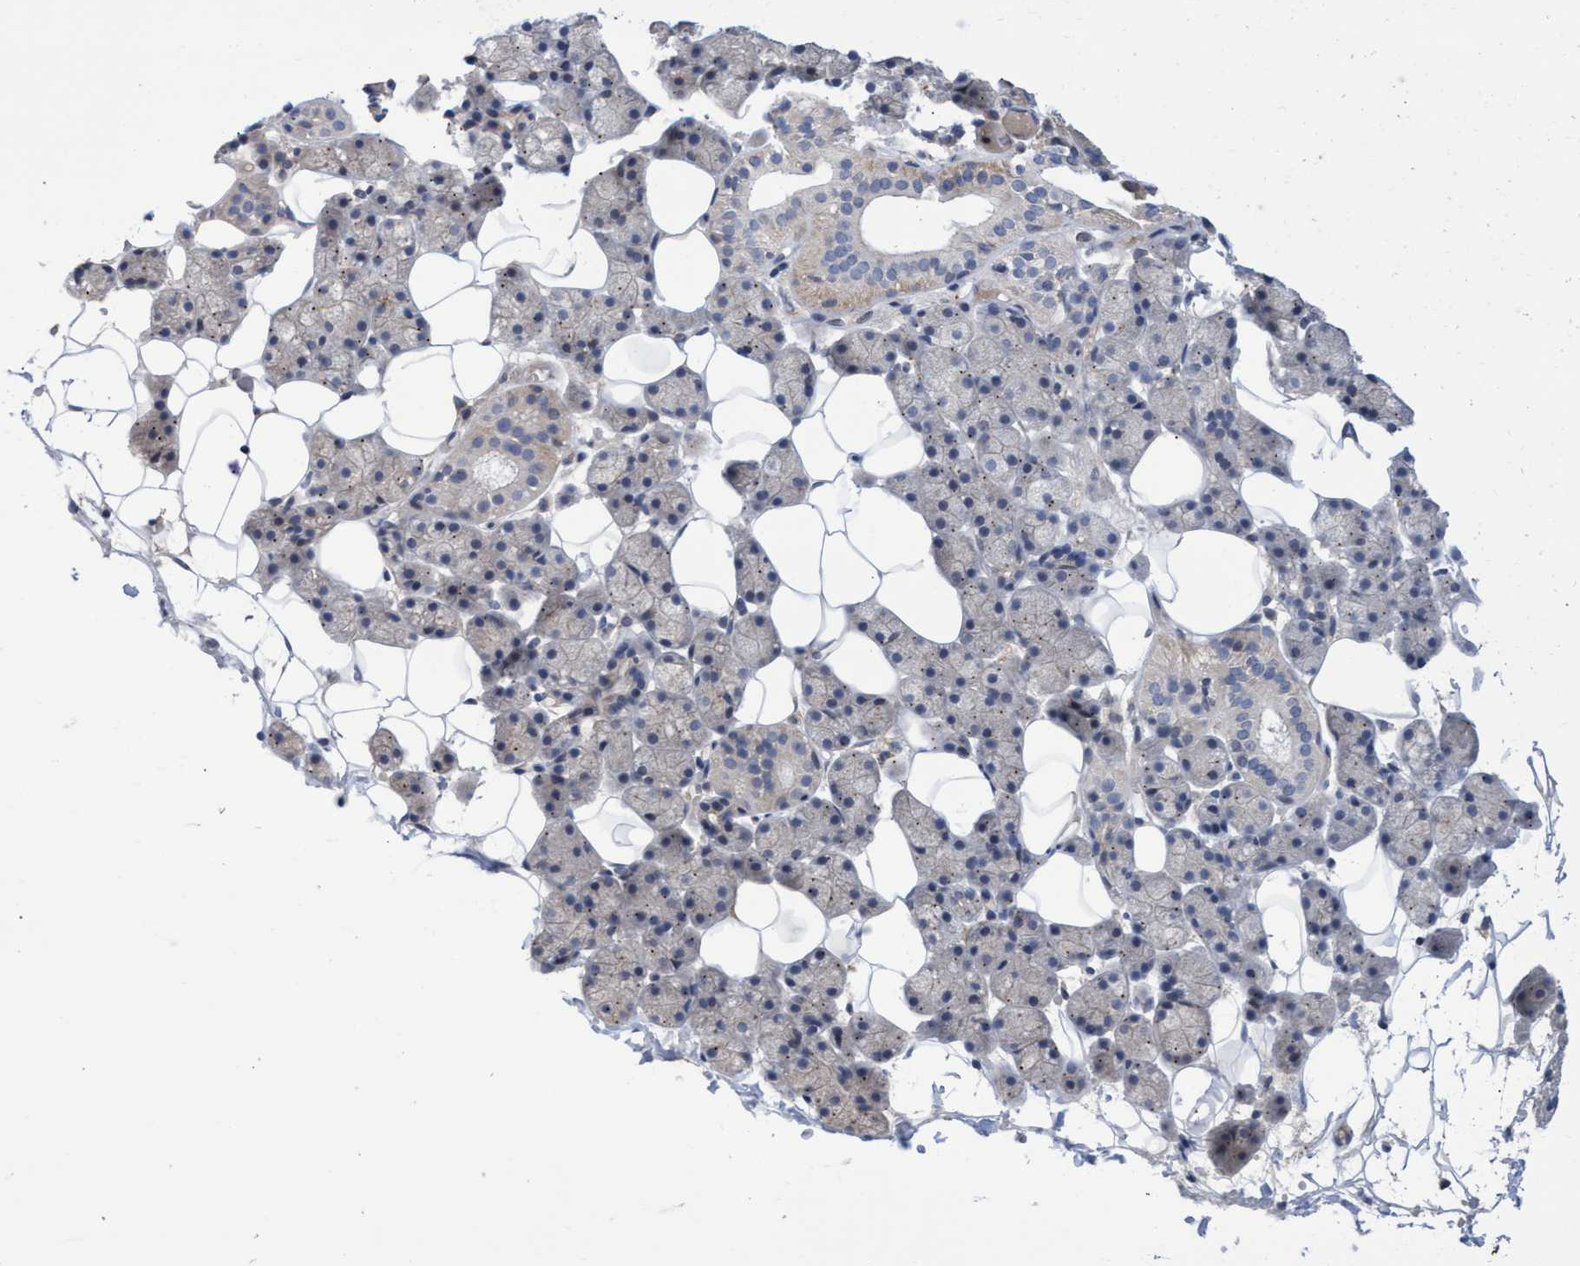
{"staining": {"intensity": "moderate", "quantity": "<25%", "location": "cytoplasmic/membranous"}, "tissue": "salivary gland", "cell_type": "Glandular cells", "image_type": "normal", "snomed": [{"axis": "morphology", "description": "Normal tissue, NOS"}, {"axis": "topography", "description": "Salivary gland"}], "caption": "Glandular cells exhibit moderate cytoplasmic/membranous staining in about <25% of cells in unremarkable salivary gland.", "gene": "ABCF2", "patient": {"sex": "female", "age": 33}}